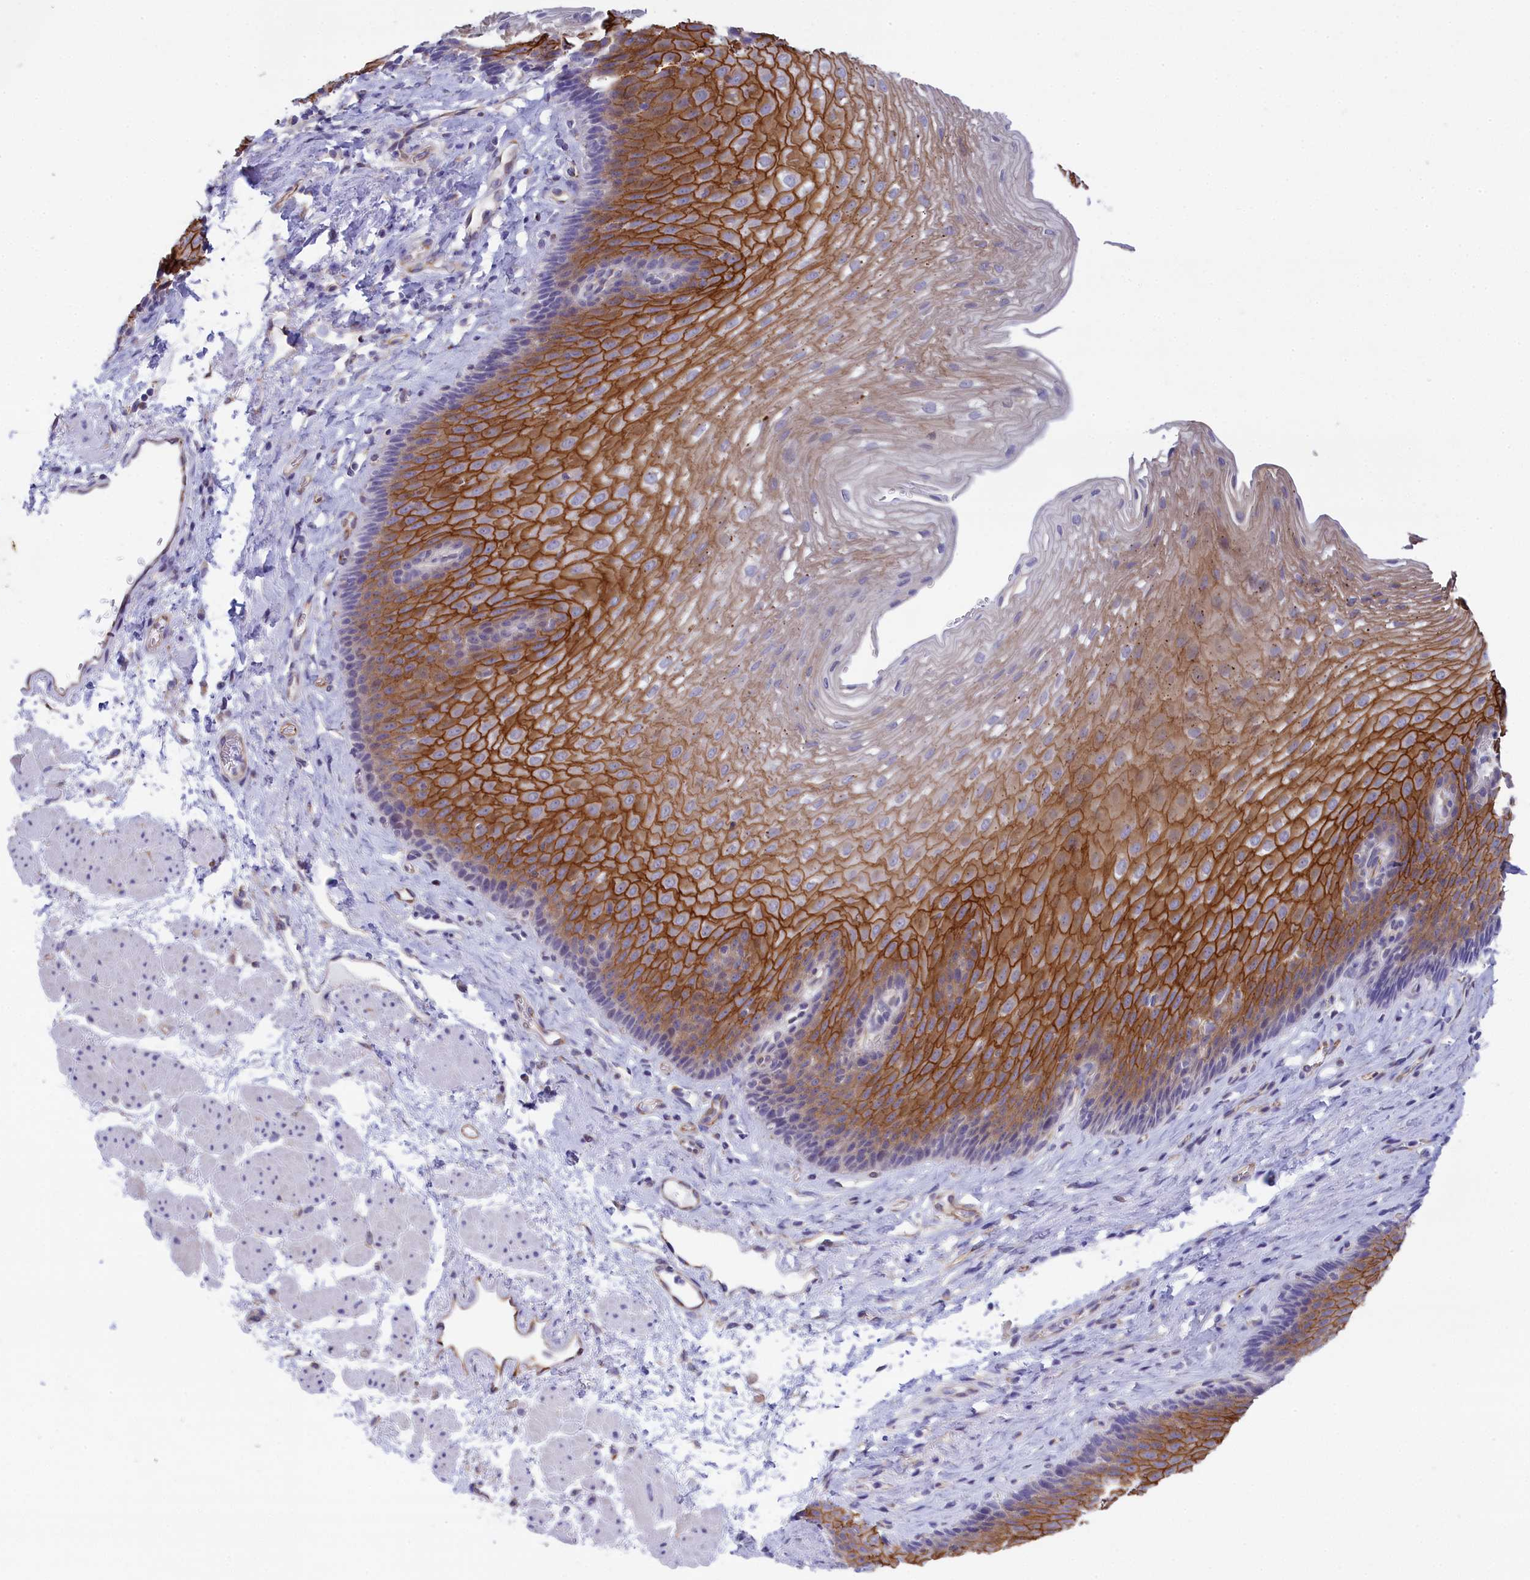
{"staining": {"intensity": "strong", "quantity": "<25%", "location": "cytoplasmic/membranous"}, "tissue": "esophagus", "cell_type": "Squamous epithelial cells", "image_type": "normal", "snomed": [{"axis": "morphology", "description": "Normal tissue, NOS"}, {"axis": "topography", "description": "Esophagus"}], "caption": "DAB (3,3'-diaminobenzidine) immunohistochemical staining of unremarkable esophagus displays strong cytoplasmic/membranous protein expression in approximately <25% of squamous epithelial cells. (DAB IHC with brightfield microscopy, high magnification).", "gene": "TACSTD2", "patient": {"sex": "female", "age": 66}}